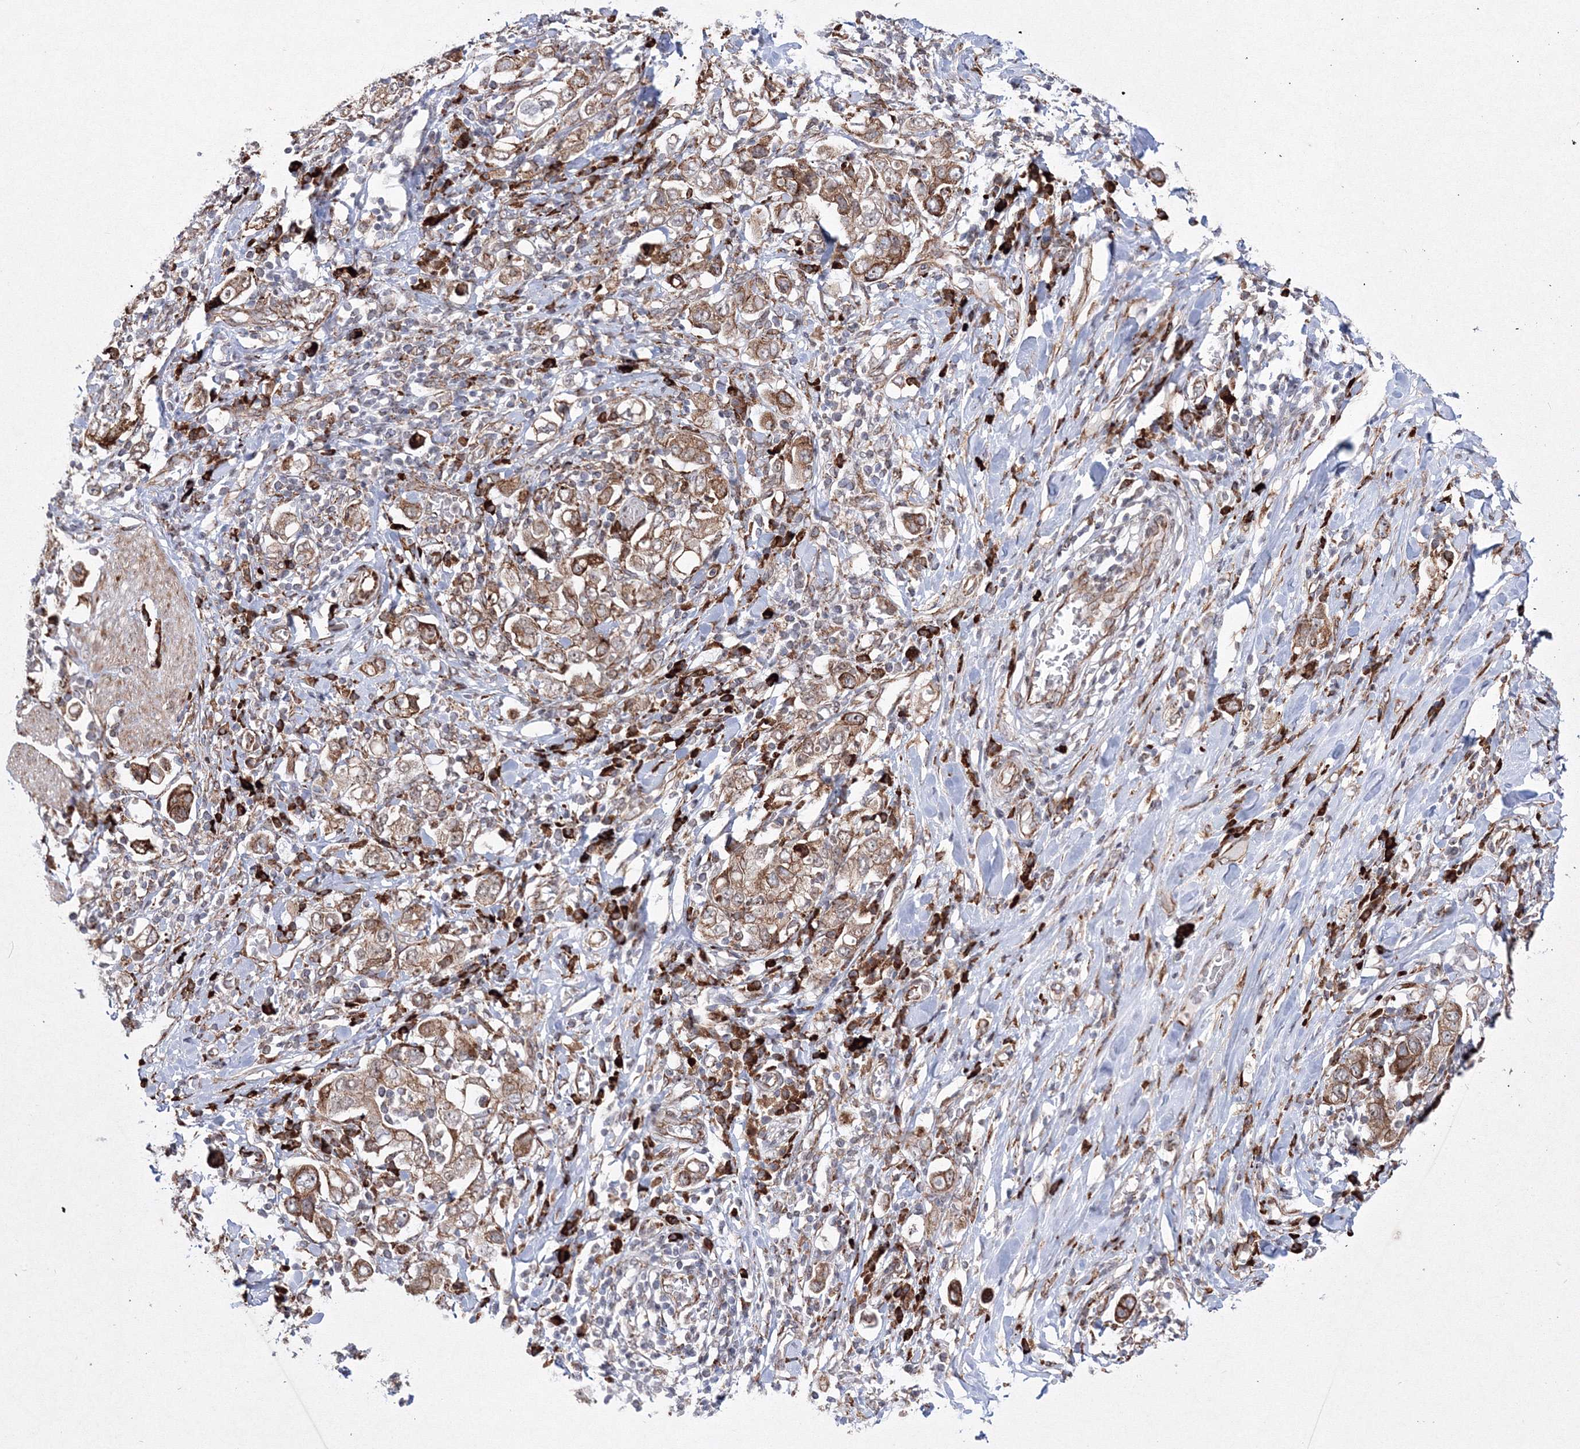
{"staining": {"intensity": "moderate", "quantity": ">75%", "location": "cytoplasmic/membranous"}, "tissue": "stomach cancer", "cell_type": "Tumor cells", "image_type": "cancer", "snomed": [{"axis": "morphology", "description": "Adenocarcinoma, NOS"}, {"axis": "topography", "description": "Stomach, upper"}], "caption": "The histopathology image displays a brown stain indicating the presence of a protein in the cytoplasmic/membranous of tumor cells in adenocarcinoma (stomach).", "gene": "EFCAB12", "patient": {"sex": "male", "age": 62}}